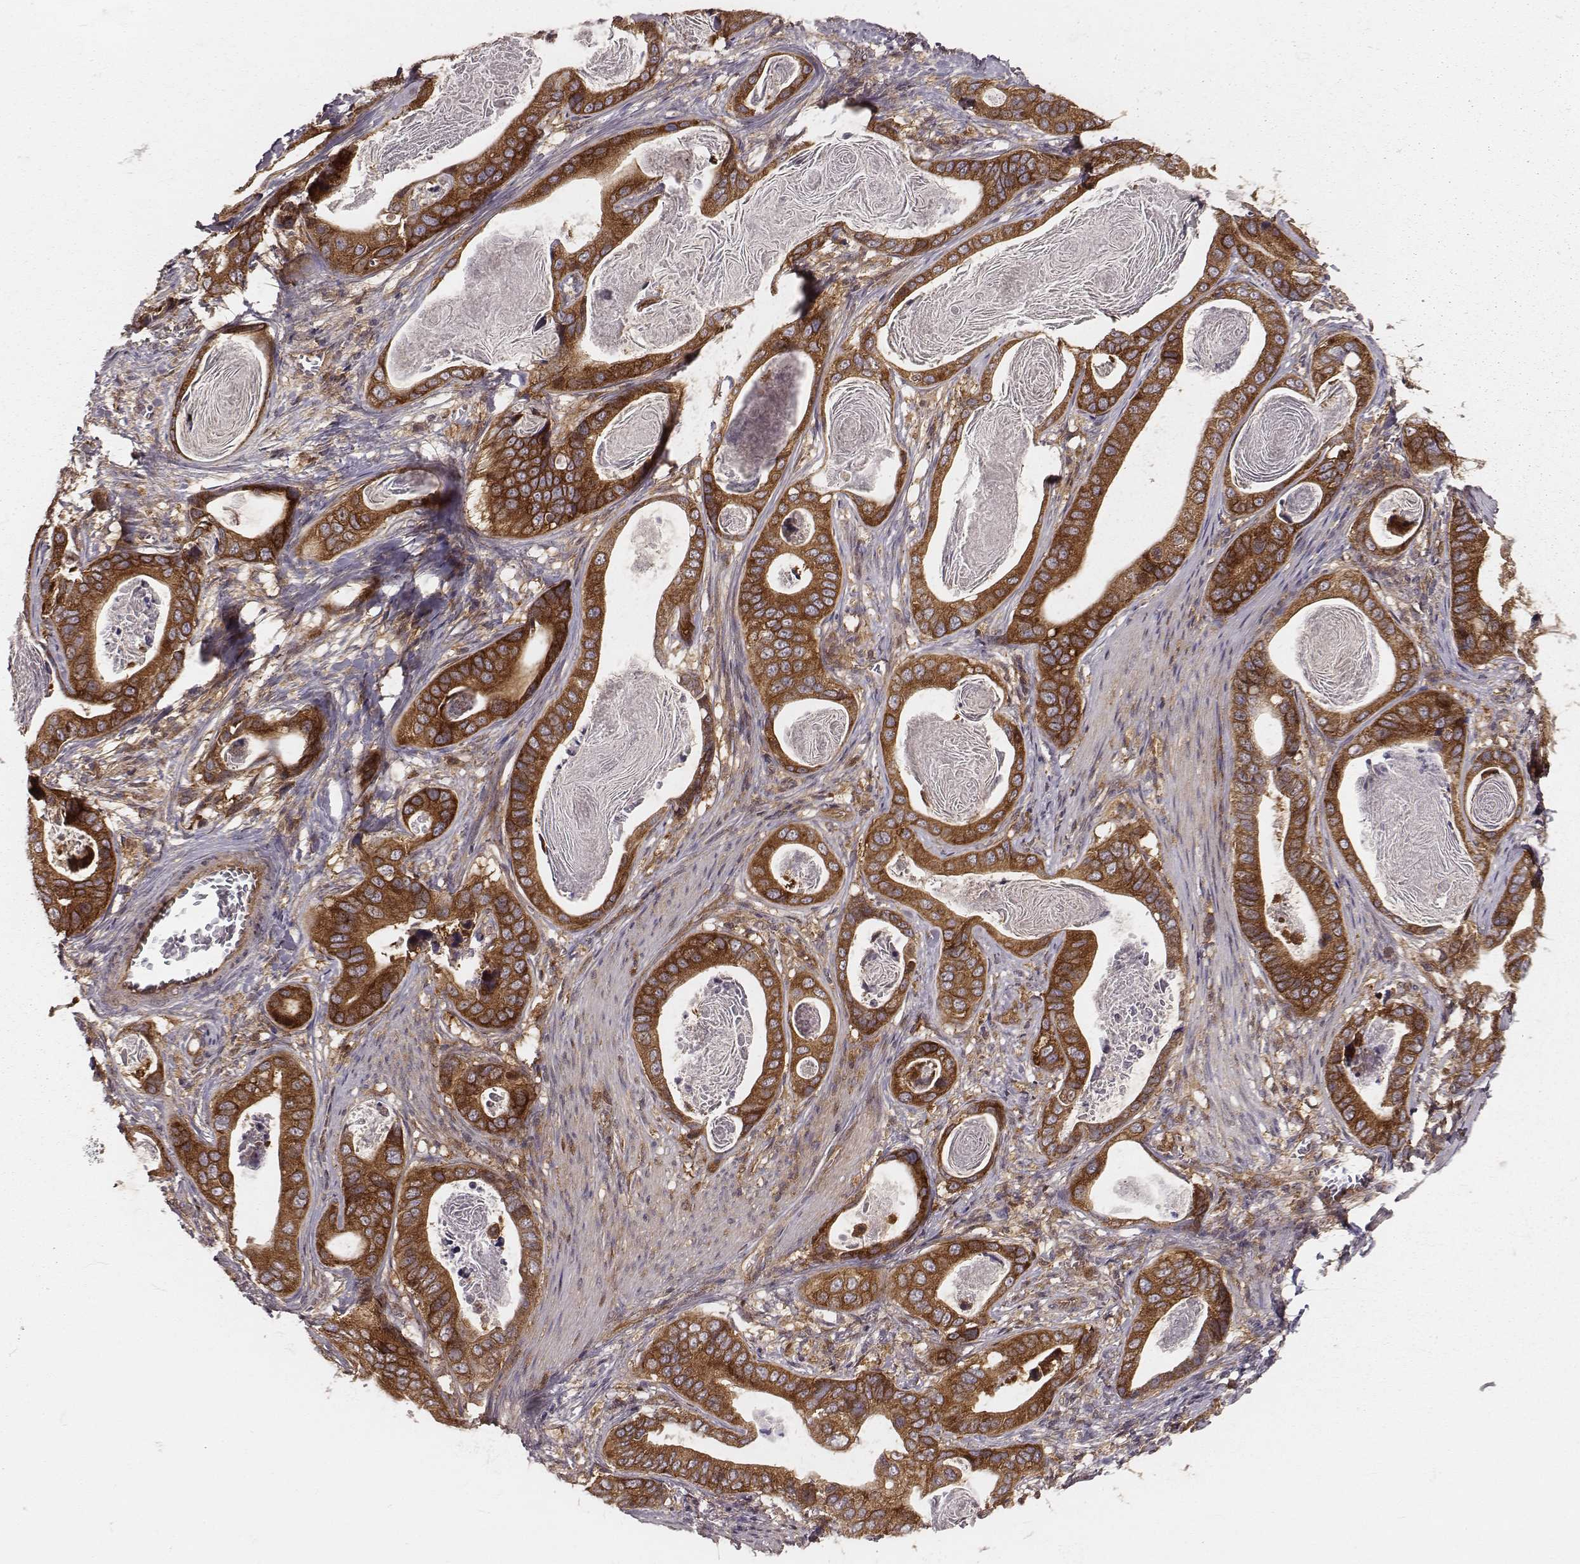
{"staining": {"intensity": "strong", "quantity": ">75%", "location": "cytoplasmic/membranous"}, "tissue": "stomach cancer", "cell_type": "Tumor cells", "image_type": "cancer", "snomed": [{"axis": "morphology", "description": "Adenocarcinoma, NOS"}, {"axis": "topography", "description": "Stomach"}], "caption": "Stomach cancer was stained to show a protein in brown. There is high levels of strong cytoplasmic/membranous expression in approximately >75% of tumor cells.", "gene": "VPS26A", "patient": {"sex": "male", "age": 84}}